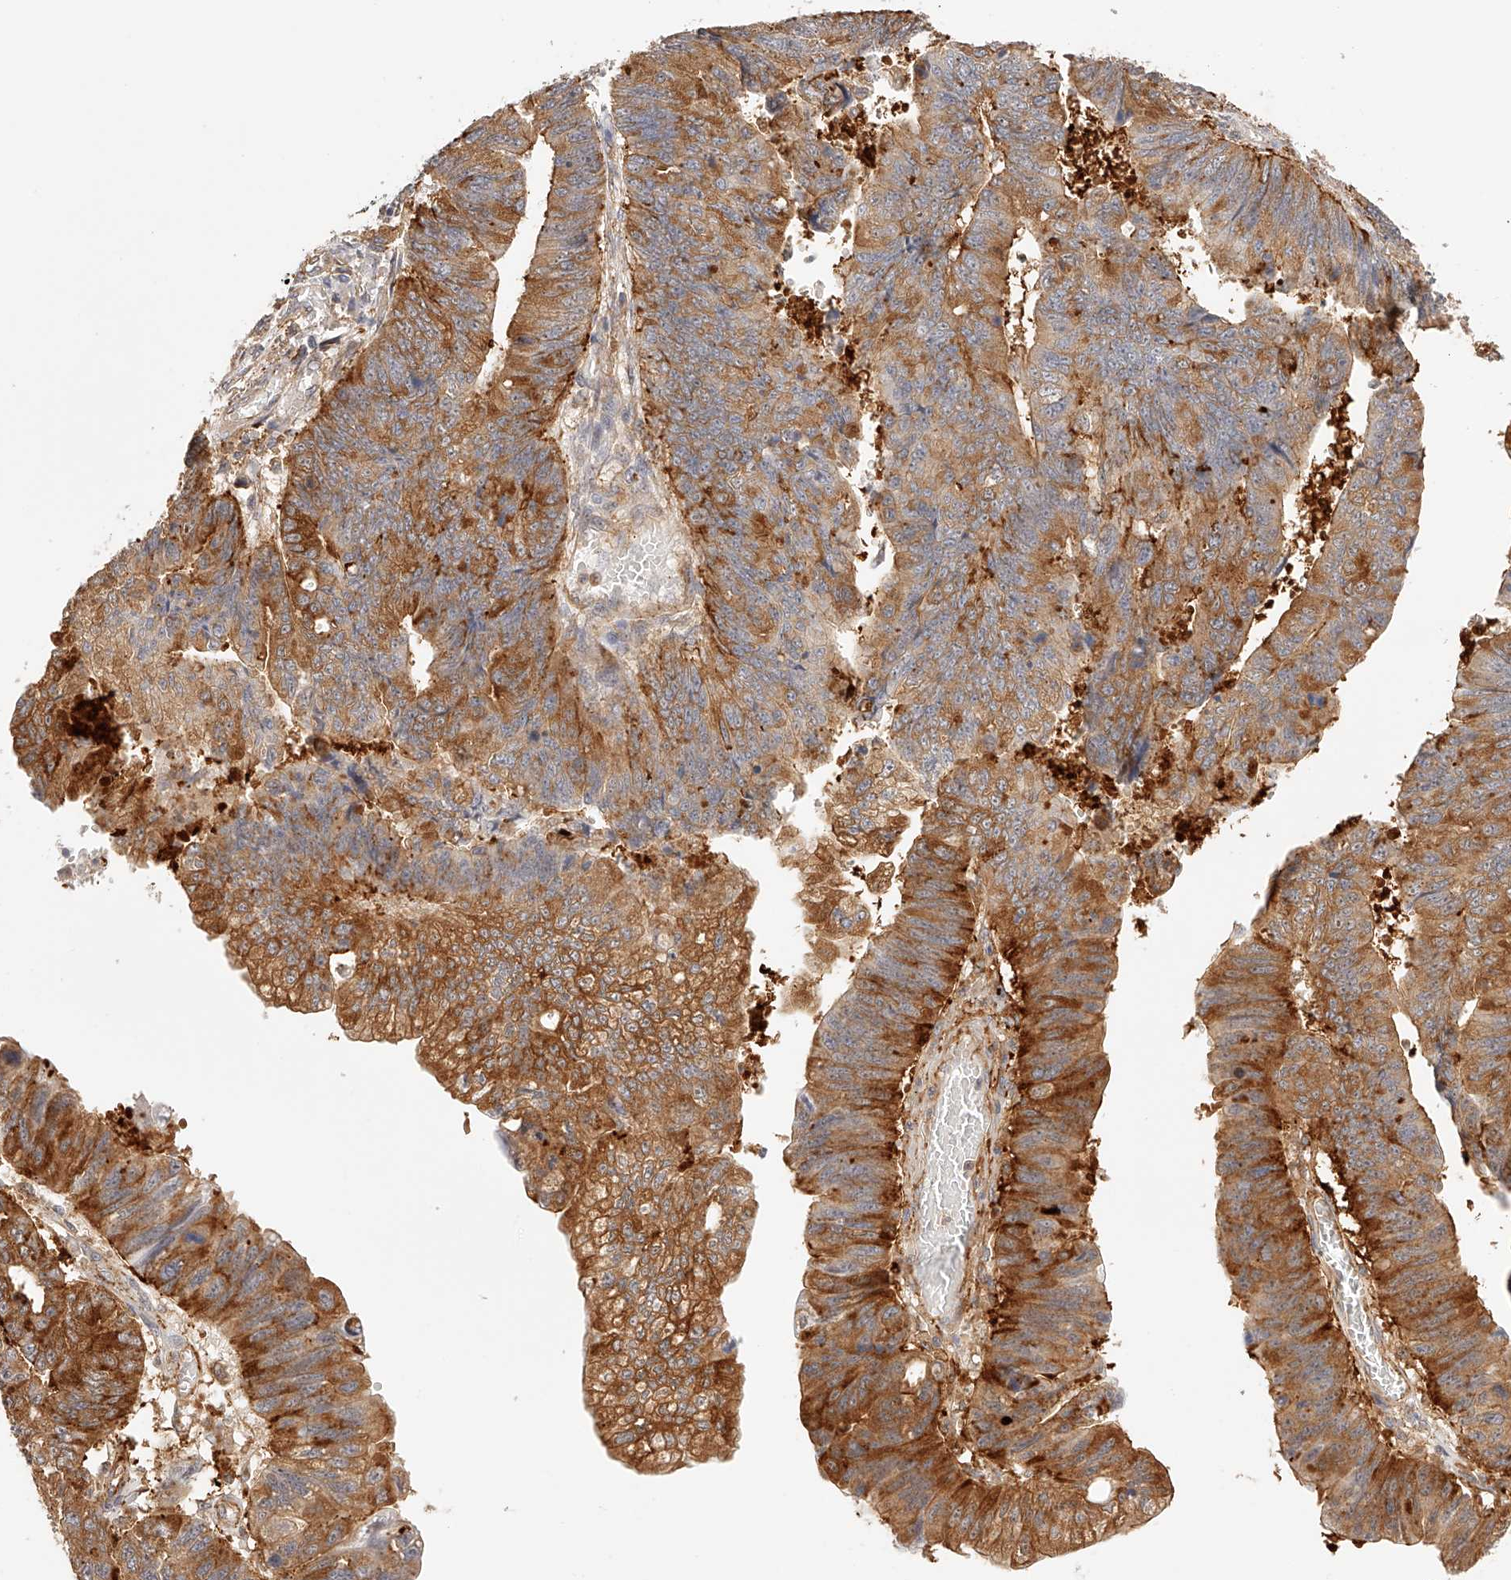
{"staining": {"intensity": "strong", "quantity": ">75%", "location": "cytoplasmic/membranous"}, "tissue": "stomach cancer", "cell_type": "Tumor cells", "image_type": "cancer", "snomed": [{"axis": "morphology", "description": "Adenocarcinoma, NOS"}, {"axis": "topography", "description": "Stomach"}], "caption": "About >75% of tumor cells in stomach cancer show strong cytoplasmic/membranous protein positivity as visualized by brown immunohistochemical staining.", "gene": "SYNC", "patient": {"sex": "male", "age": 59}}